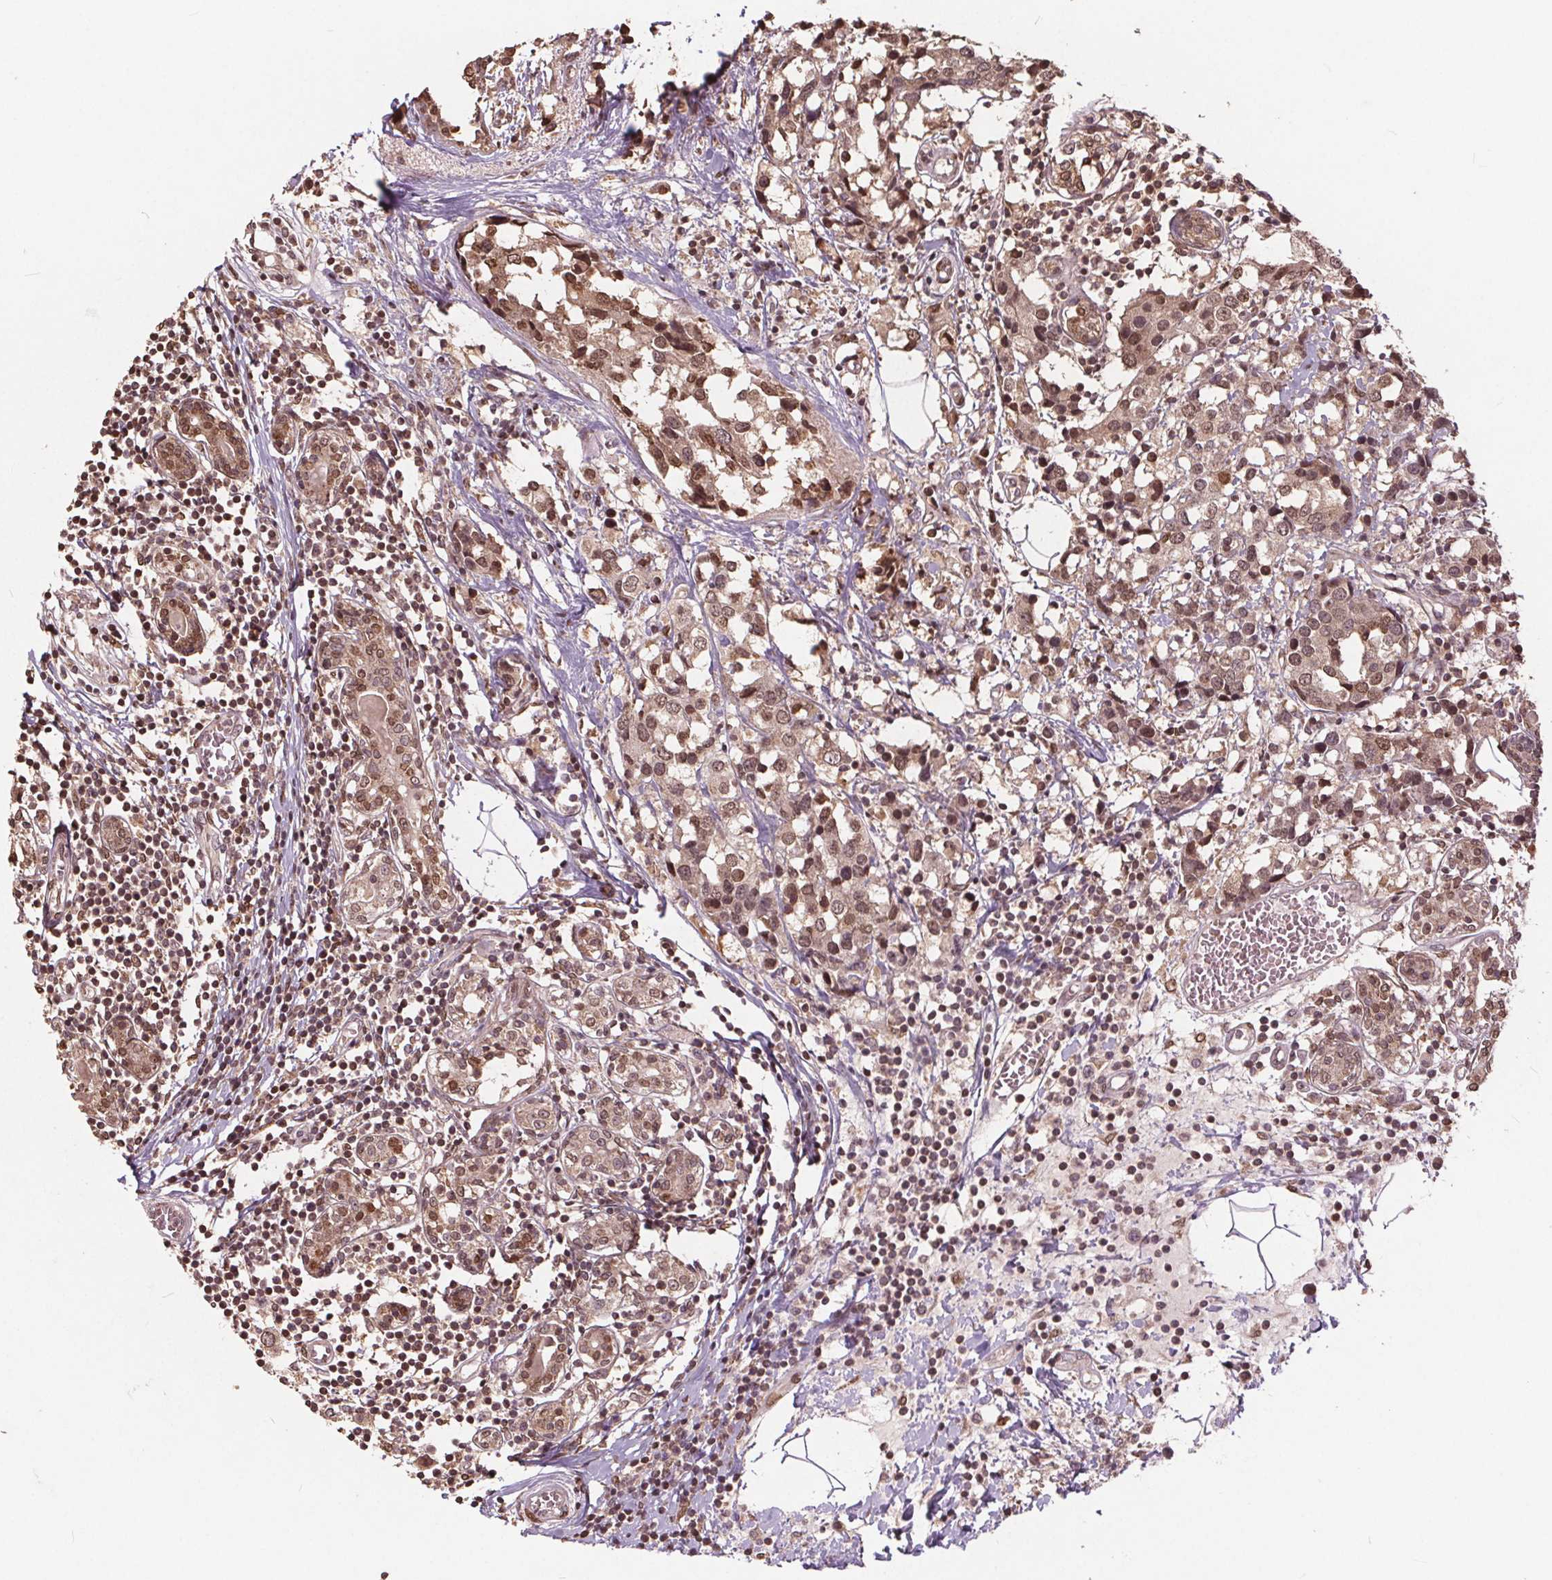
{"staining": {"intensity": "moderate", "quantity": ">75%", "location": "nuclear"}, "tissue": "breast cancer", "cell_type": "Tumor cells", "image_type": "cancer", "snomed": [{"axis": "morphology", "description": "Lobular carcinoma"}, {"axis": "topography", "description": "Breast"}], "caption": "Protein staining of breast cancer (lobular carcinoma) tissue displays moderate nuclear positivity in about >75% of tumor cells. The staining was performed using DAB to visualize the protein expression in brown, while the nuclei were stained in blue with hematoxylin (Magnification: 20x).", "gene": "HIF1AN", "patient": {"sex": "female", "age": 59}}